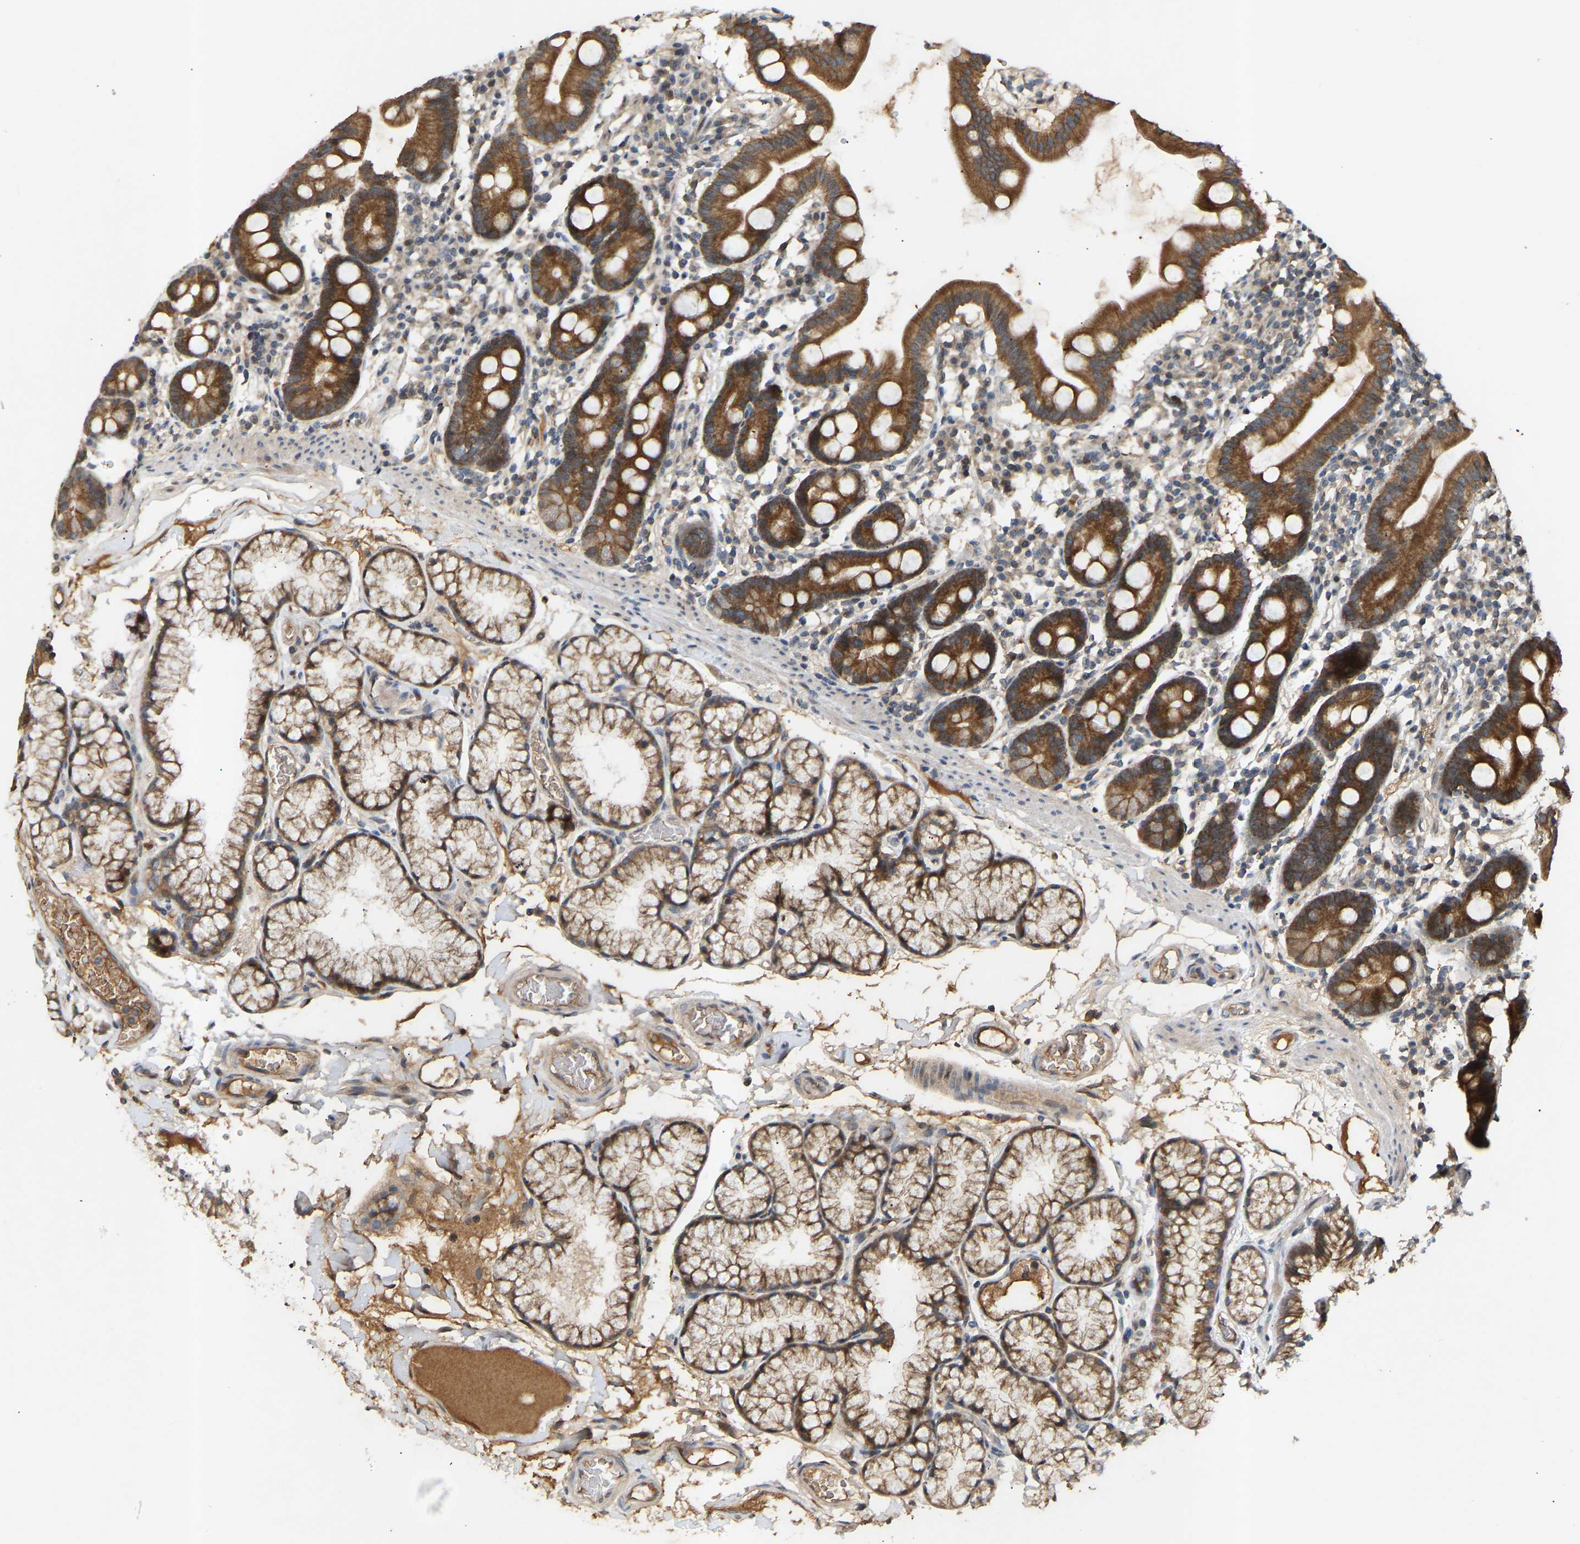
{"staining": {"intensity": "moderate", "quantity": ">75%", "location": "cytoplasmic/membranous"}, "tissue": "duodenum", "cell_type": "Glandular cells", "image_type": "normal", "snomed": [{"axis": "morphology", "description": "Normal tissue, NOS"}, {"axis": "topography", "description": "Duodenum"}], "caption": "Duodenum stained with DAB (3,3'-diaminobenzidine) immunohistochemistry (IHC) demonstrates medium levels of moderate cytoplasmic/membranous positivity in approximately >75% of glandular cells. (Brightfield microscopy of DAB IHC at high magnification).", "gene": "ATP5MF", "patient": {"sex": "male", "age": 50}}